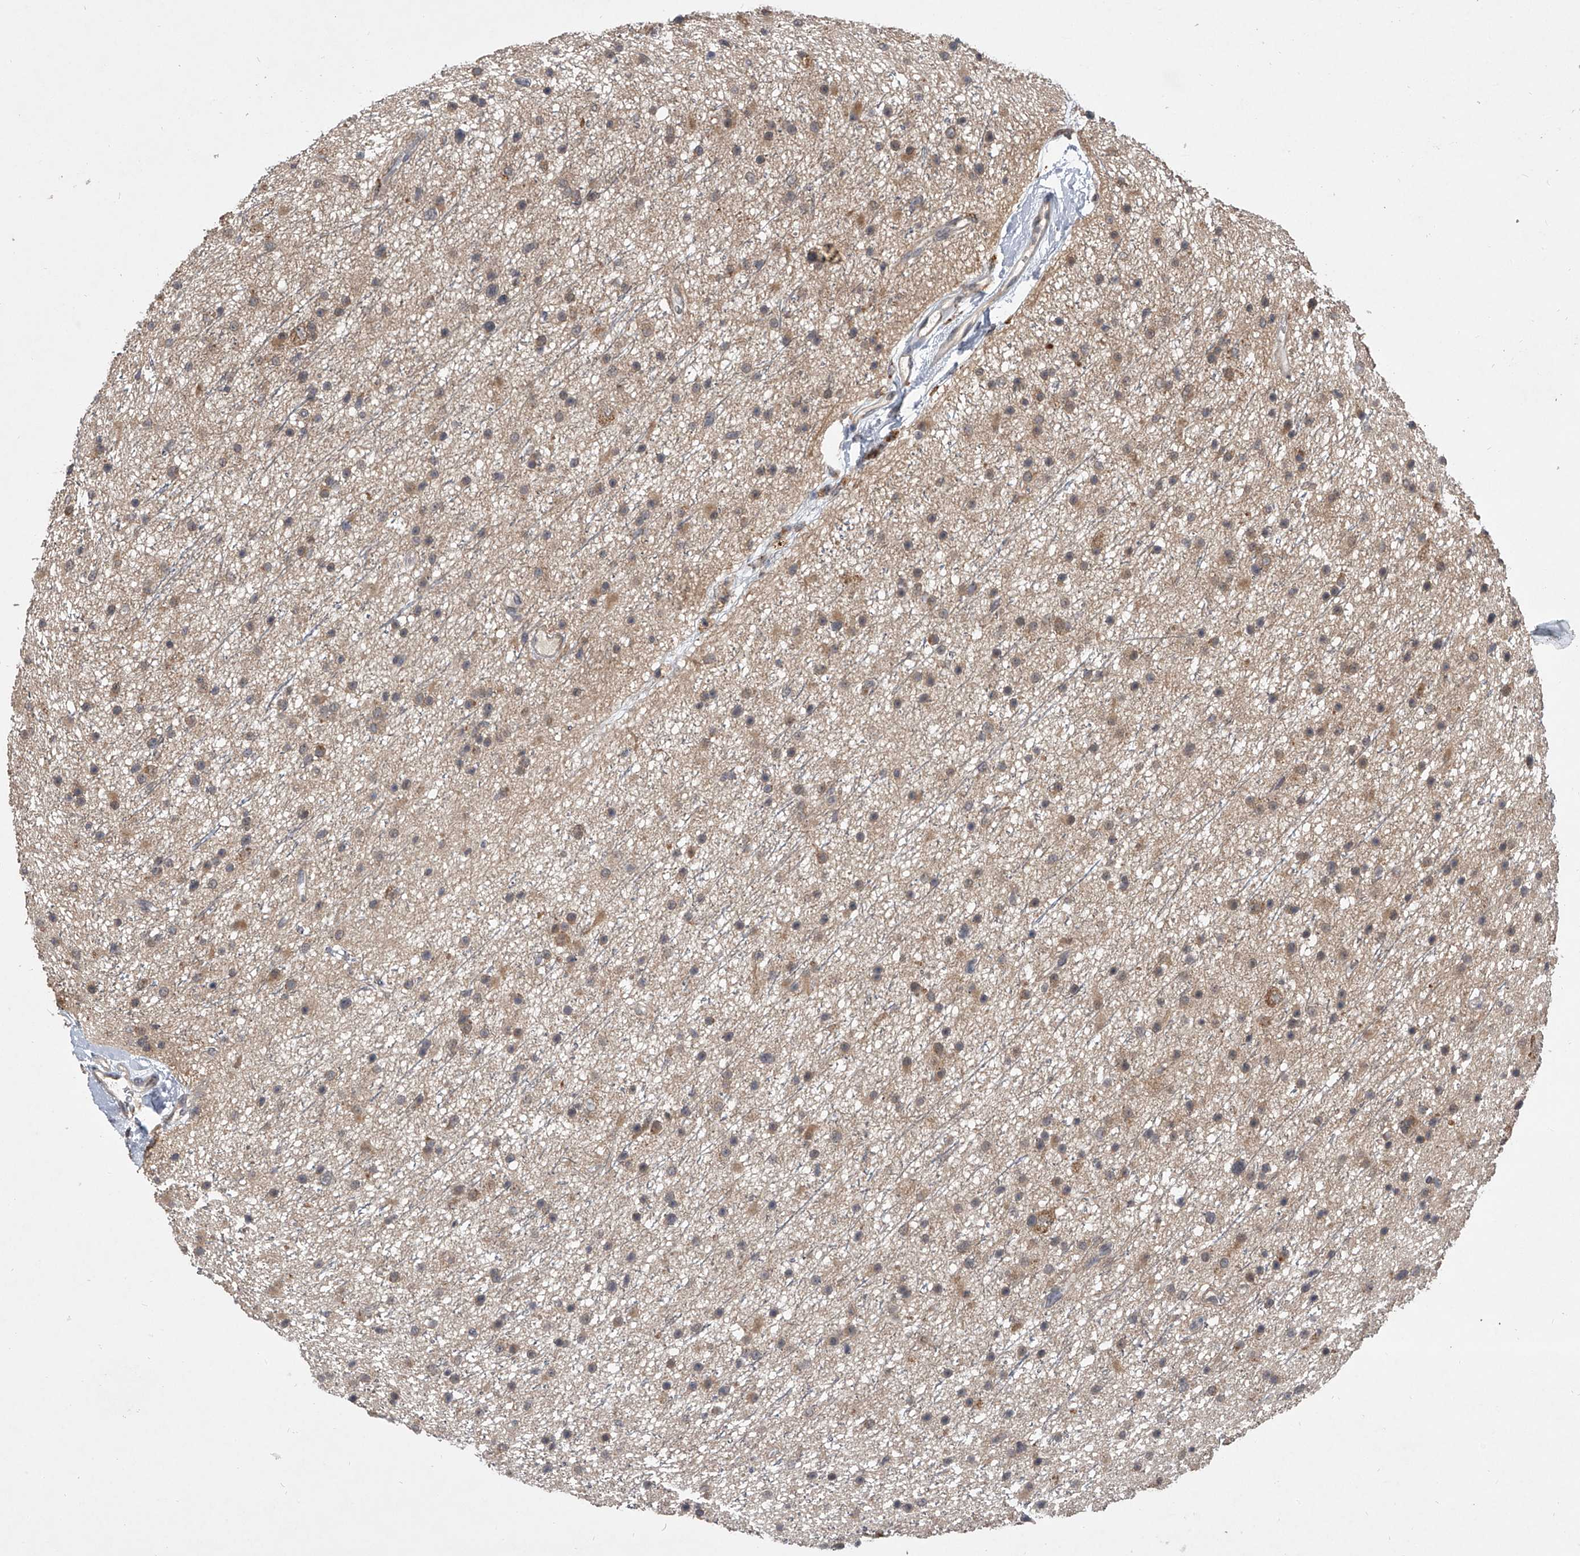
{"staining": {"intensity": "weak", "quantity": "25%-75%", "location": "cytoplasmic/membranous"}, "tissue": "glioma", "cell_type": "Tumor cells", "image_type": "cancer", "snomed": [{"axis": "morphology", "description": "Glioma, malignant, Low grade"}, {"axis": "topography", "description": "Cerebral cortex"}], "caption": "A micrograph showing weak cytoplasmic/membranous staining in approximately 25%-75% of tumor cells in glioma, as visualized by brown immunohistochemical staining.", "gene": "GEMIN8", "patient": {"sex": "female", "age": 39}}